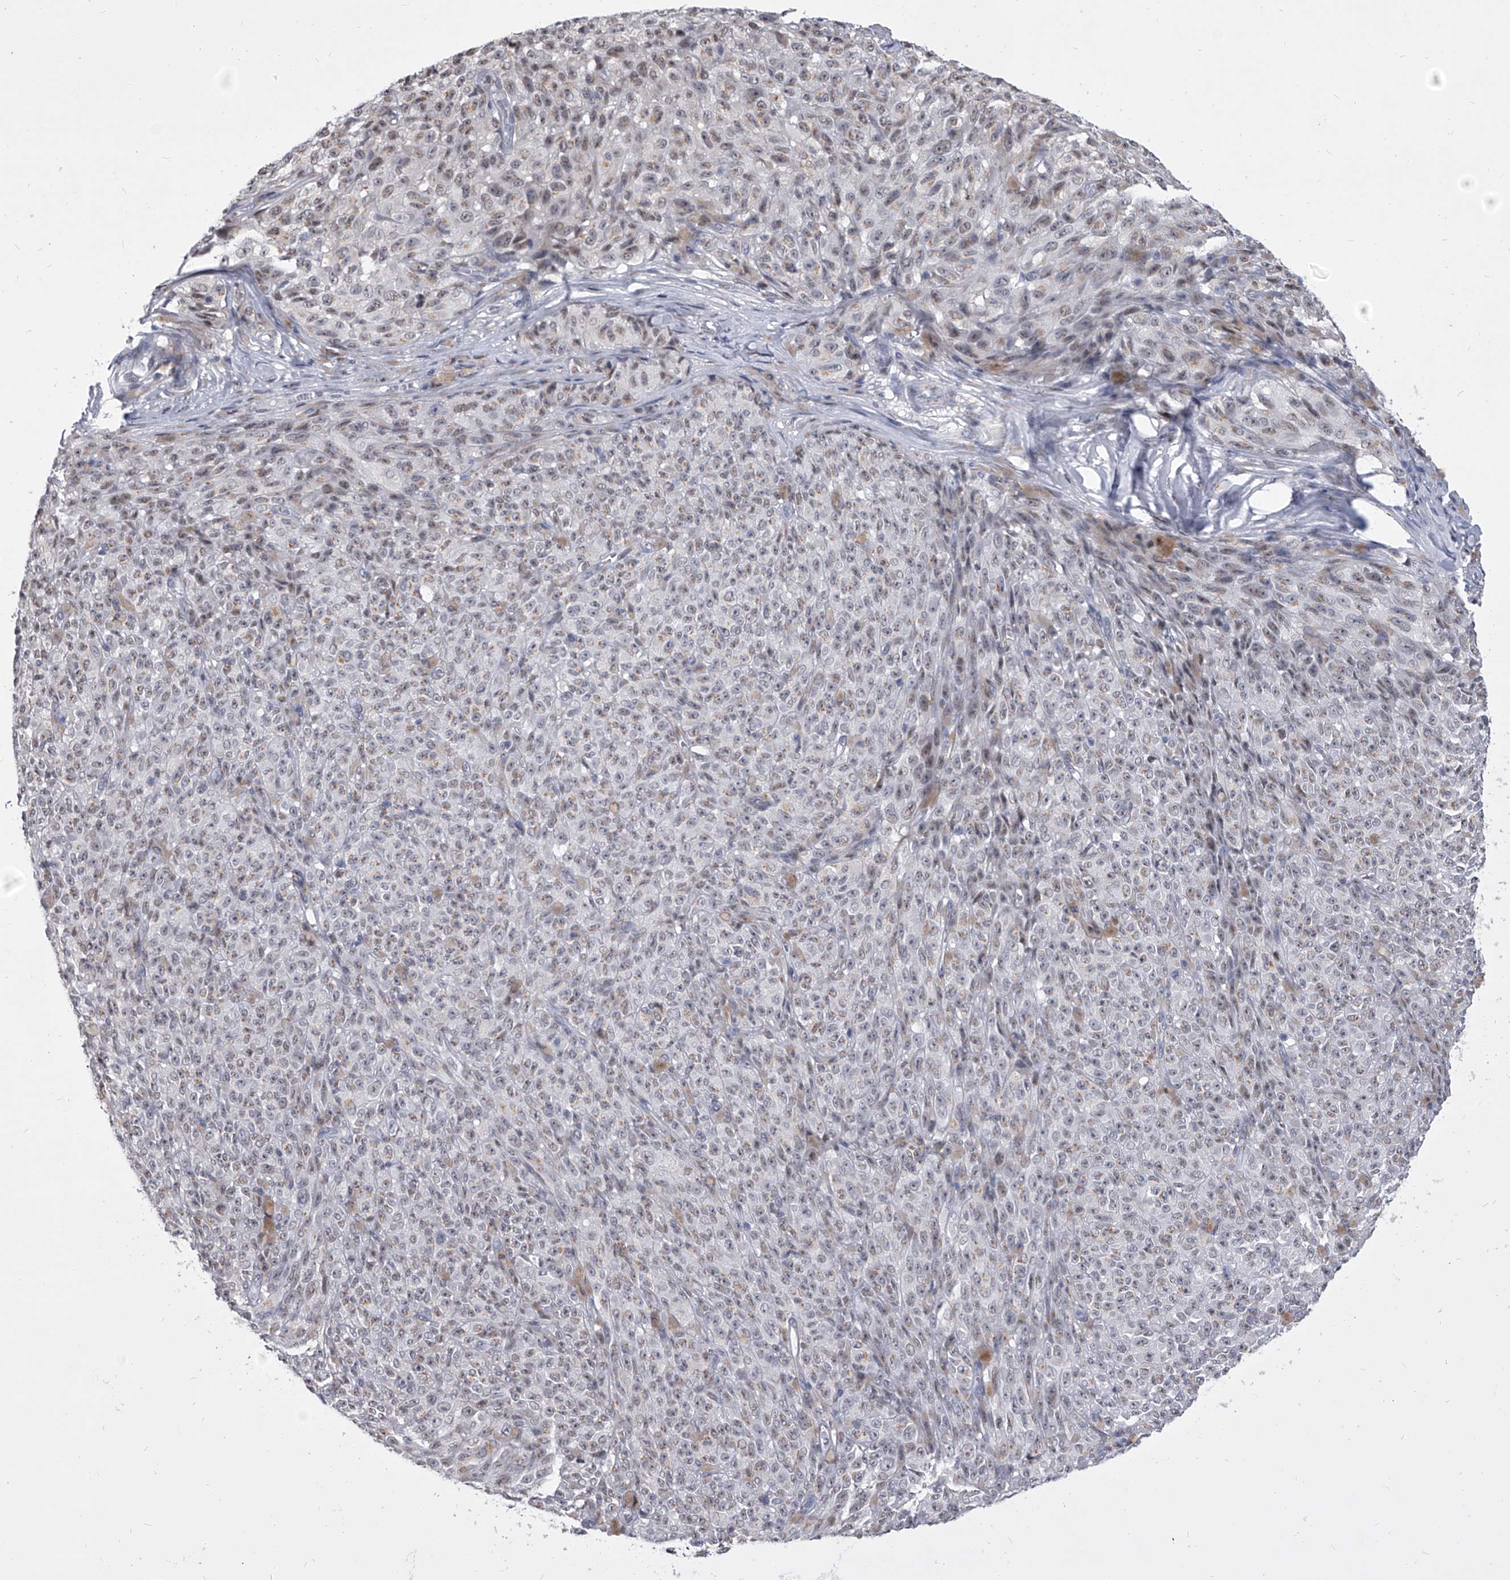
{"staining": {"intensity": "weak", "quantity": "<25%", "location": "cytoplasmic/membranous,nuclear"}, "tissue": "melanoma", "cell_type": "Tumor cells", "image_type": "cancer", "snomed": [{"axis": "morphology", "description": "Malignant melanoma, NOS"}, {"axis": "topography", "description": "Skin"}], "caption": "Protein analysis of malignant melanoma shows no significant positivity in tumor cells.", "gene": "EVA1C", "patient": {"sex": "female", "age": 82}}